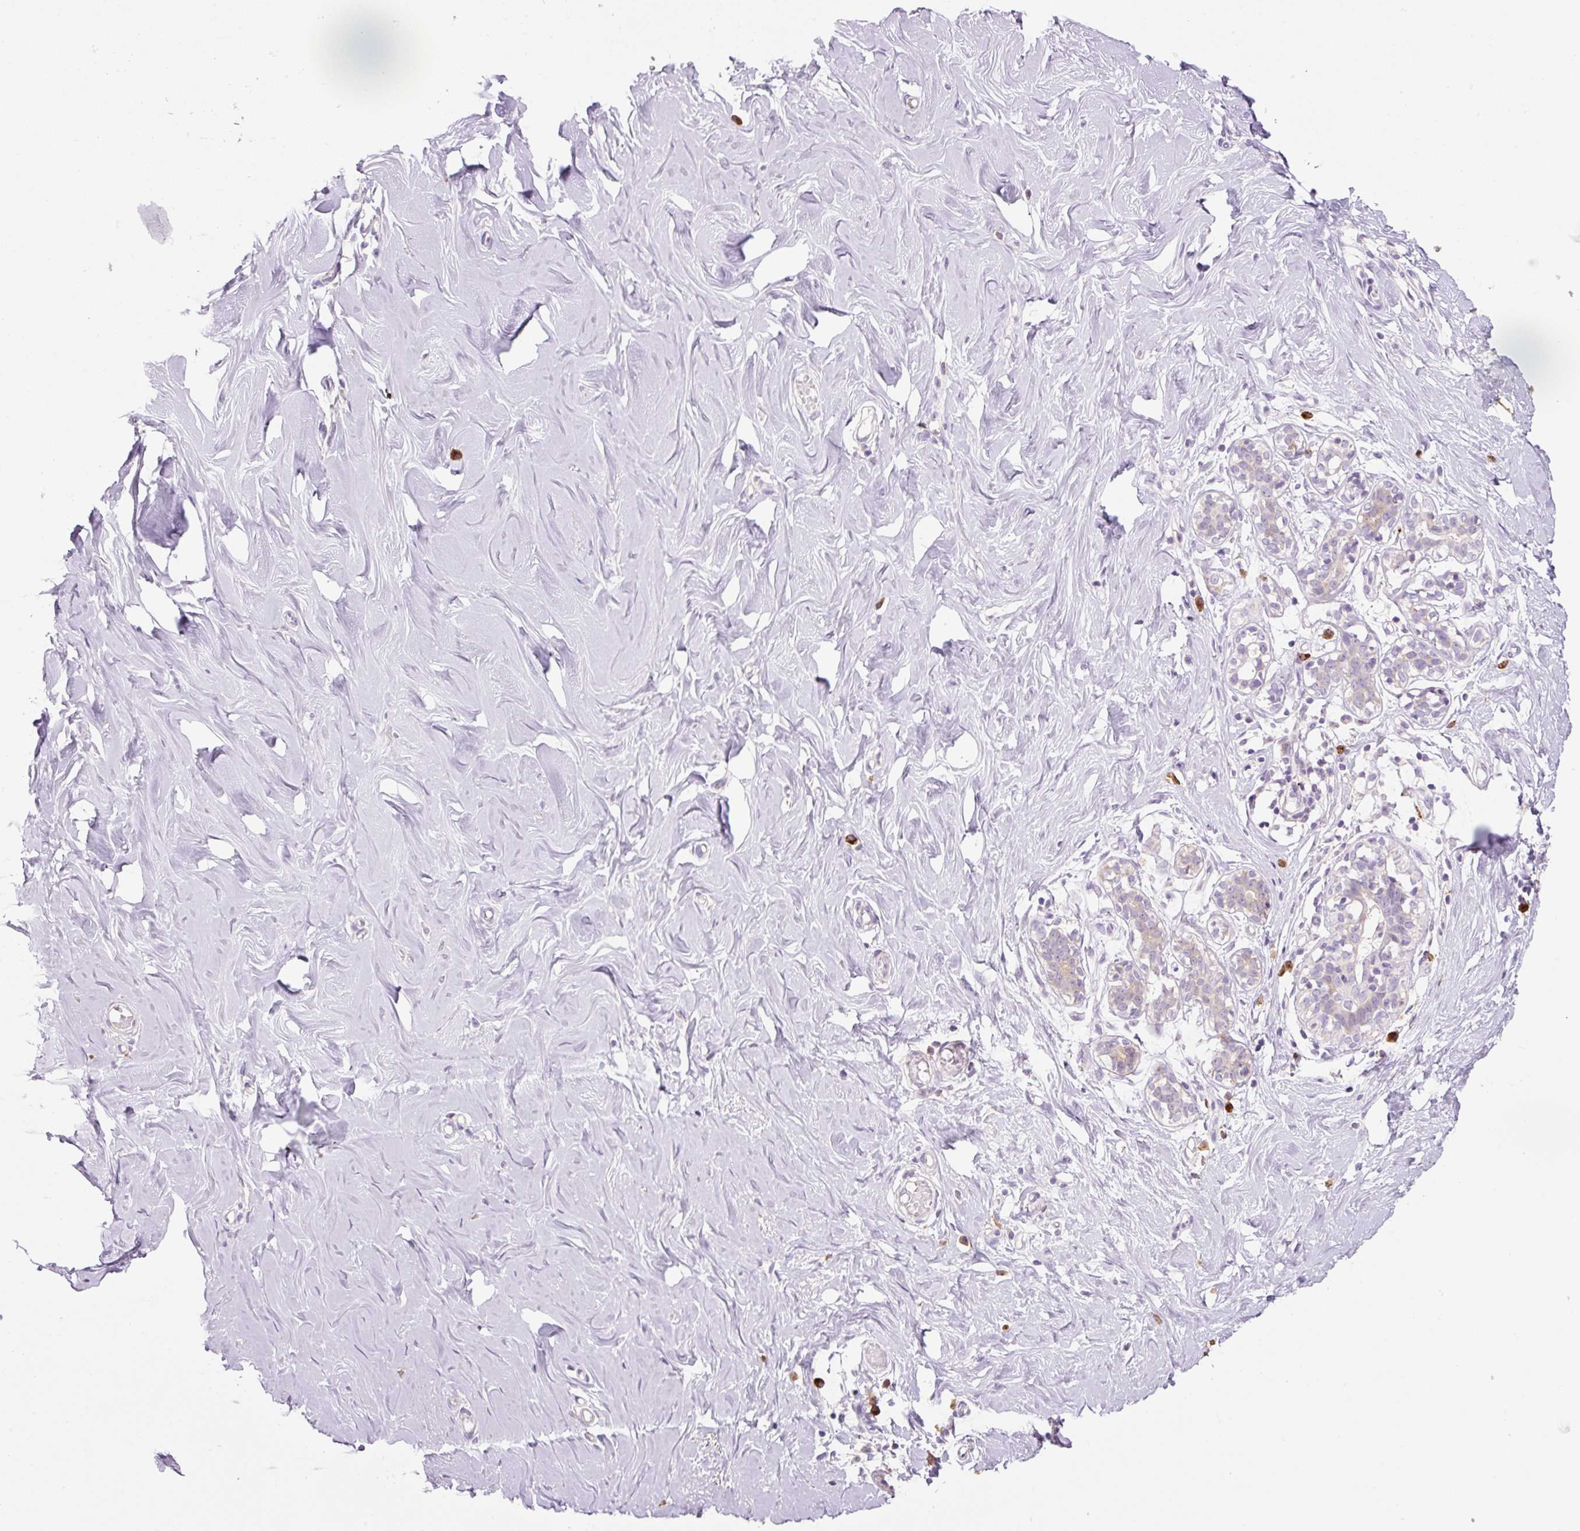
{"staining": {"intensity": "negative", "quantity": "none", "location": "none"}, "tissue": "breast", "cell_type": "Adipocytes", "image_type": "normal", "snomed": [{"axis": "morphology", "description": "Normal tissue, NOS"}, {"axis": "topography", "description": "Breast"}], "caption": "The histopathology image exhibits no significant staining in adipocytes of breast.", "gene": "HAX1", "patient": {"sex": "female", "age": 27}}